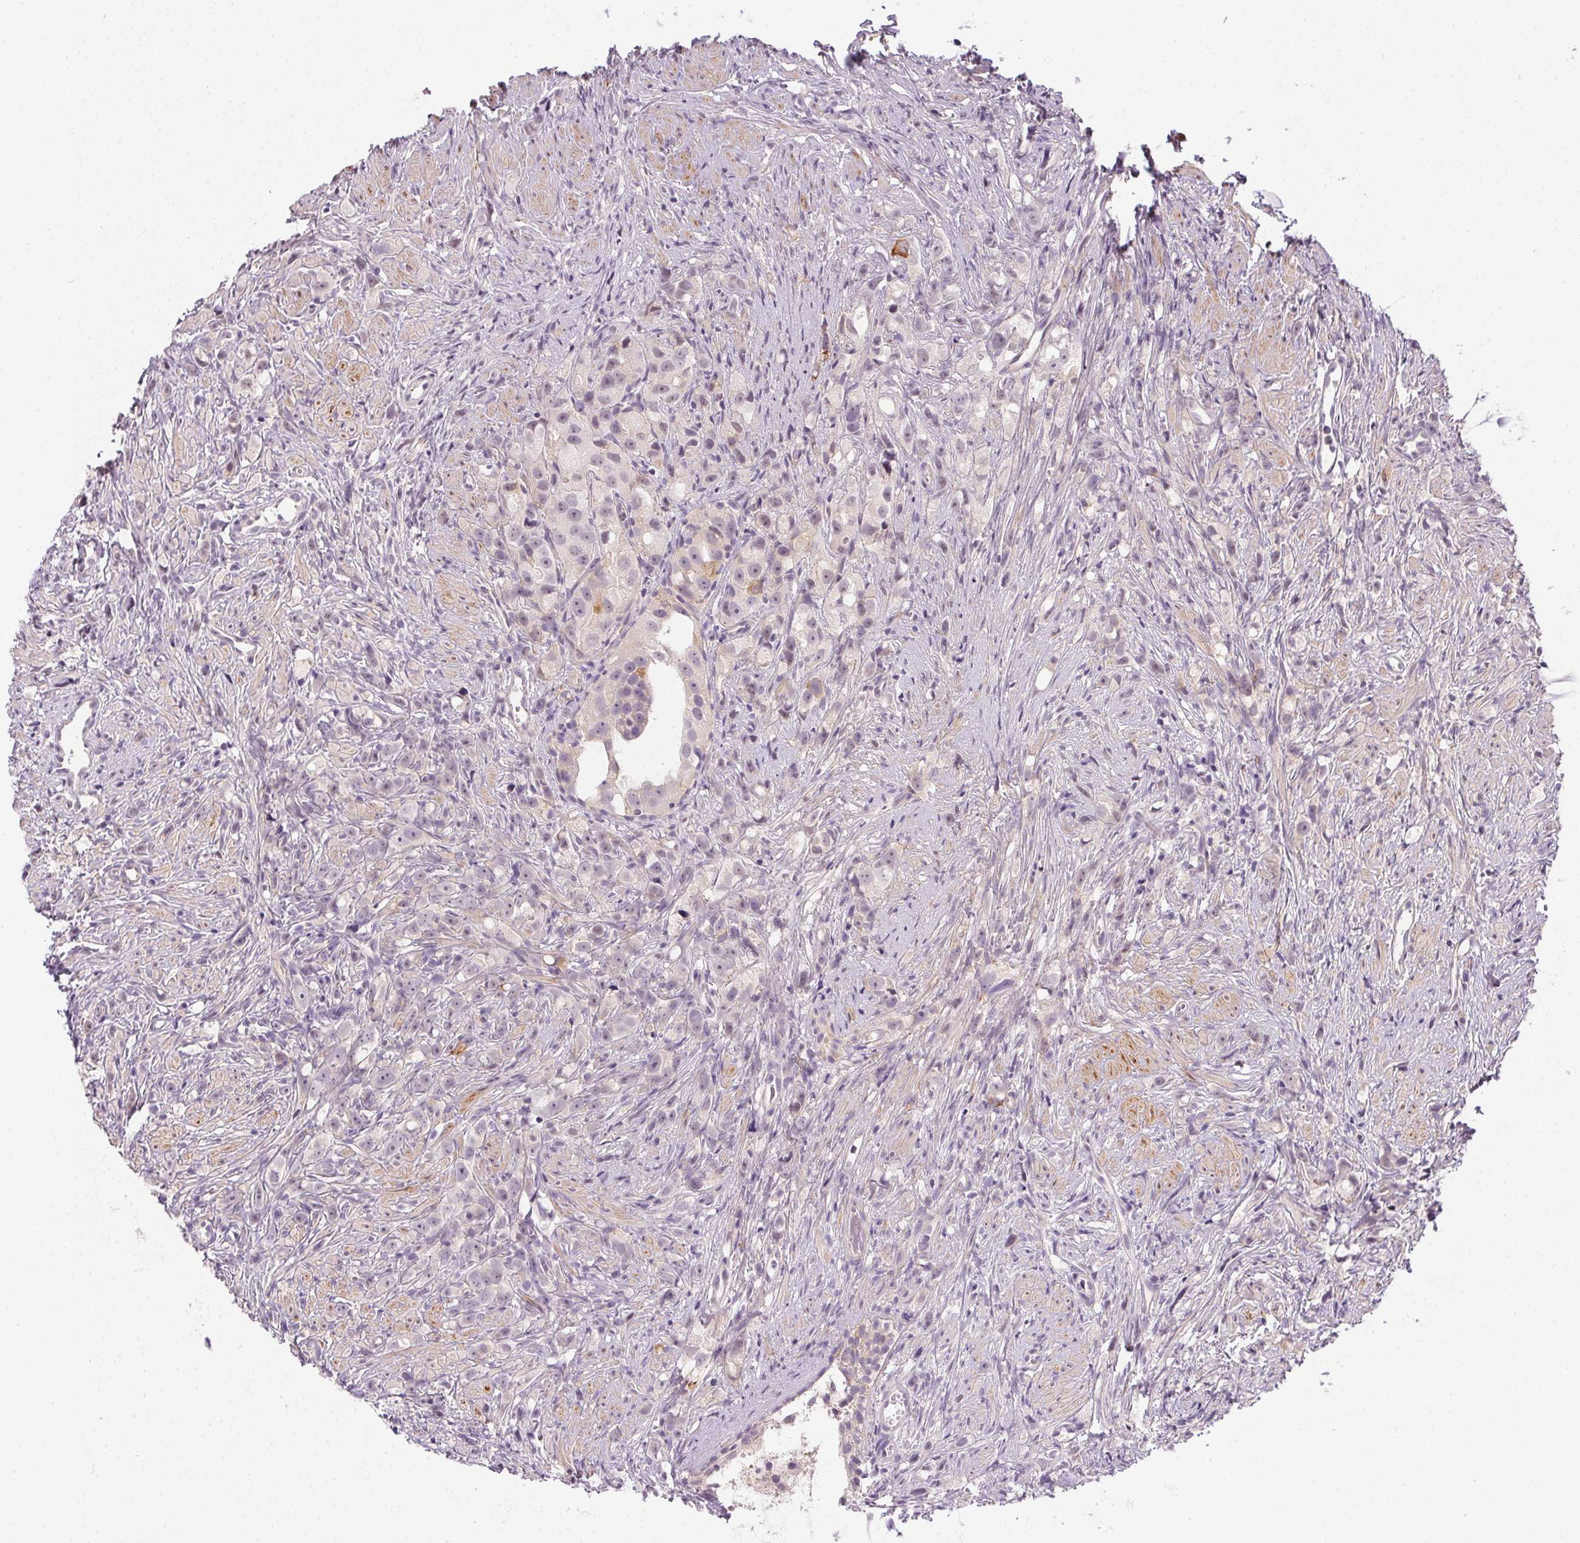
{"staining": {"intensity": "negative", "quantity": "none", "location": "none"}, "tissue": "prostate cancer", "cell_type": "Tumor cells", "image_type": "cancer", "snomed": [{"axis": "morphology", "description": "Adenocarcinoma, High grade"}, {"axis": "topography", "description": "Prostate"}], "caption": "High power microscopy image of an IHC photomicrograph of prostate high-grade adenocarcinoma, revealing no significant positivity in tumor cells.", "gene": "CFAP92", "patient": {"sex": "male", "age": 75}}